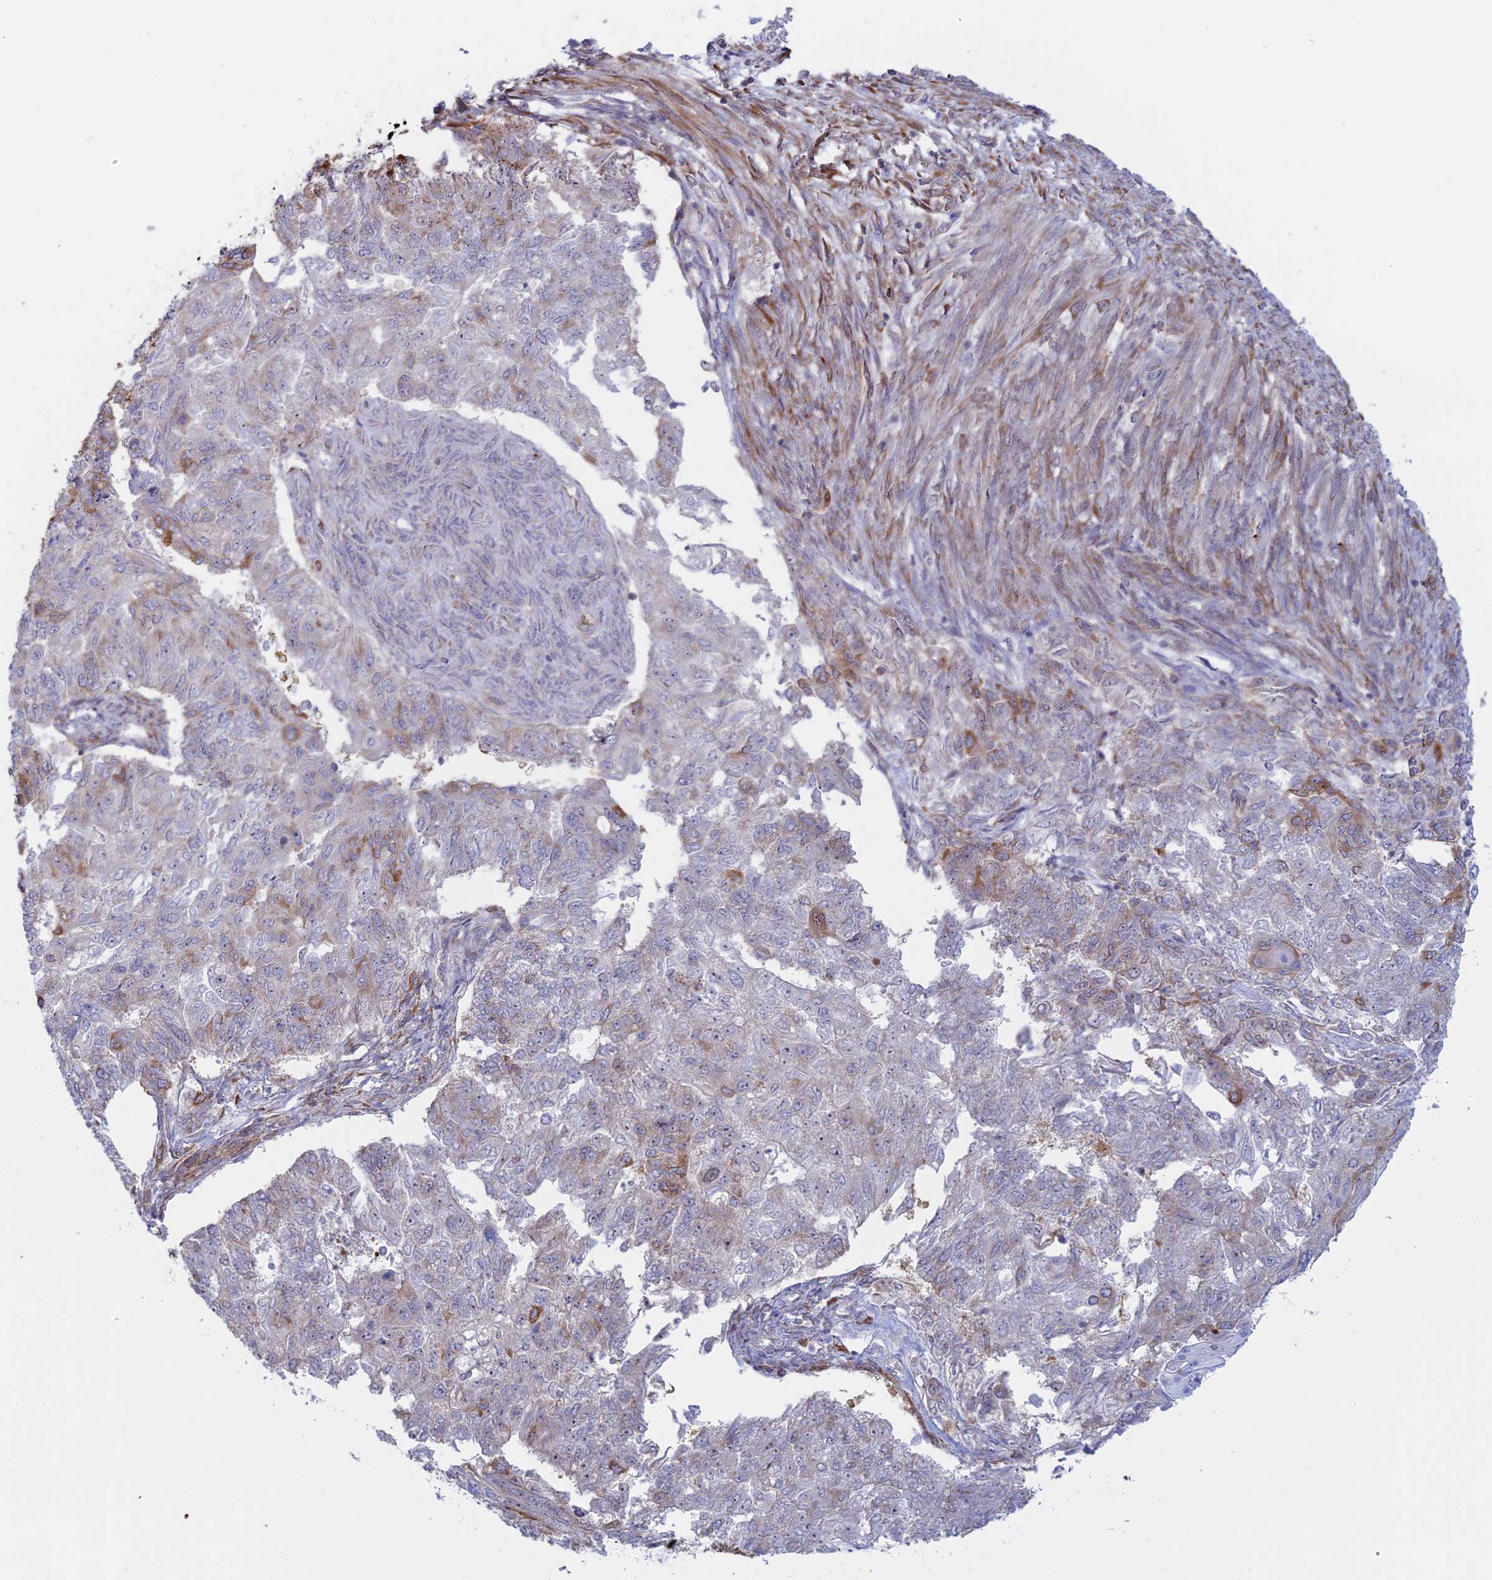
{"staining": {"intensity": "moderate", "quantity": "<25%", "location": "cytoplasmic/membranous"}, "tissue": "endometrial cancer", "cell_type": "Tumor cells", "image_type": "cancer", "snomed": [{"axis": "morphology", "description": "Adenocarcinoma, NOS"}, {"axis": "topography", "description": "Endometrium"}], "caption": "This is a photomicrograph of immunohistochemistry (IHC) staining of adenocarcinoma (endometrial), which shows moderate positivity in the cytoplasmic/membranous of tumor cells.", "gene": "GMIP", "patient": {"sex": "female", "age": 32}}